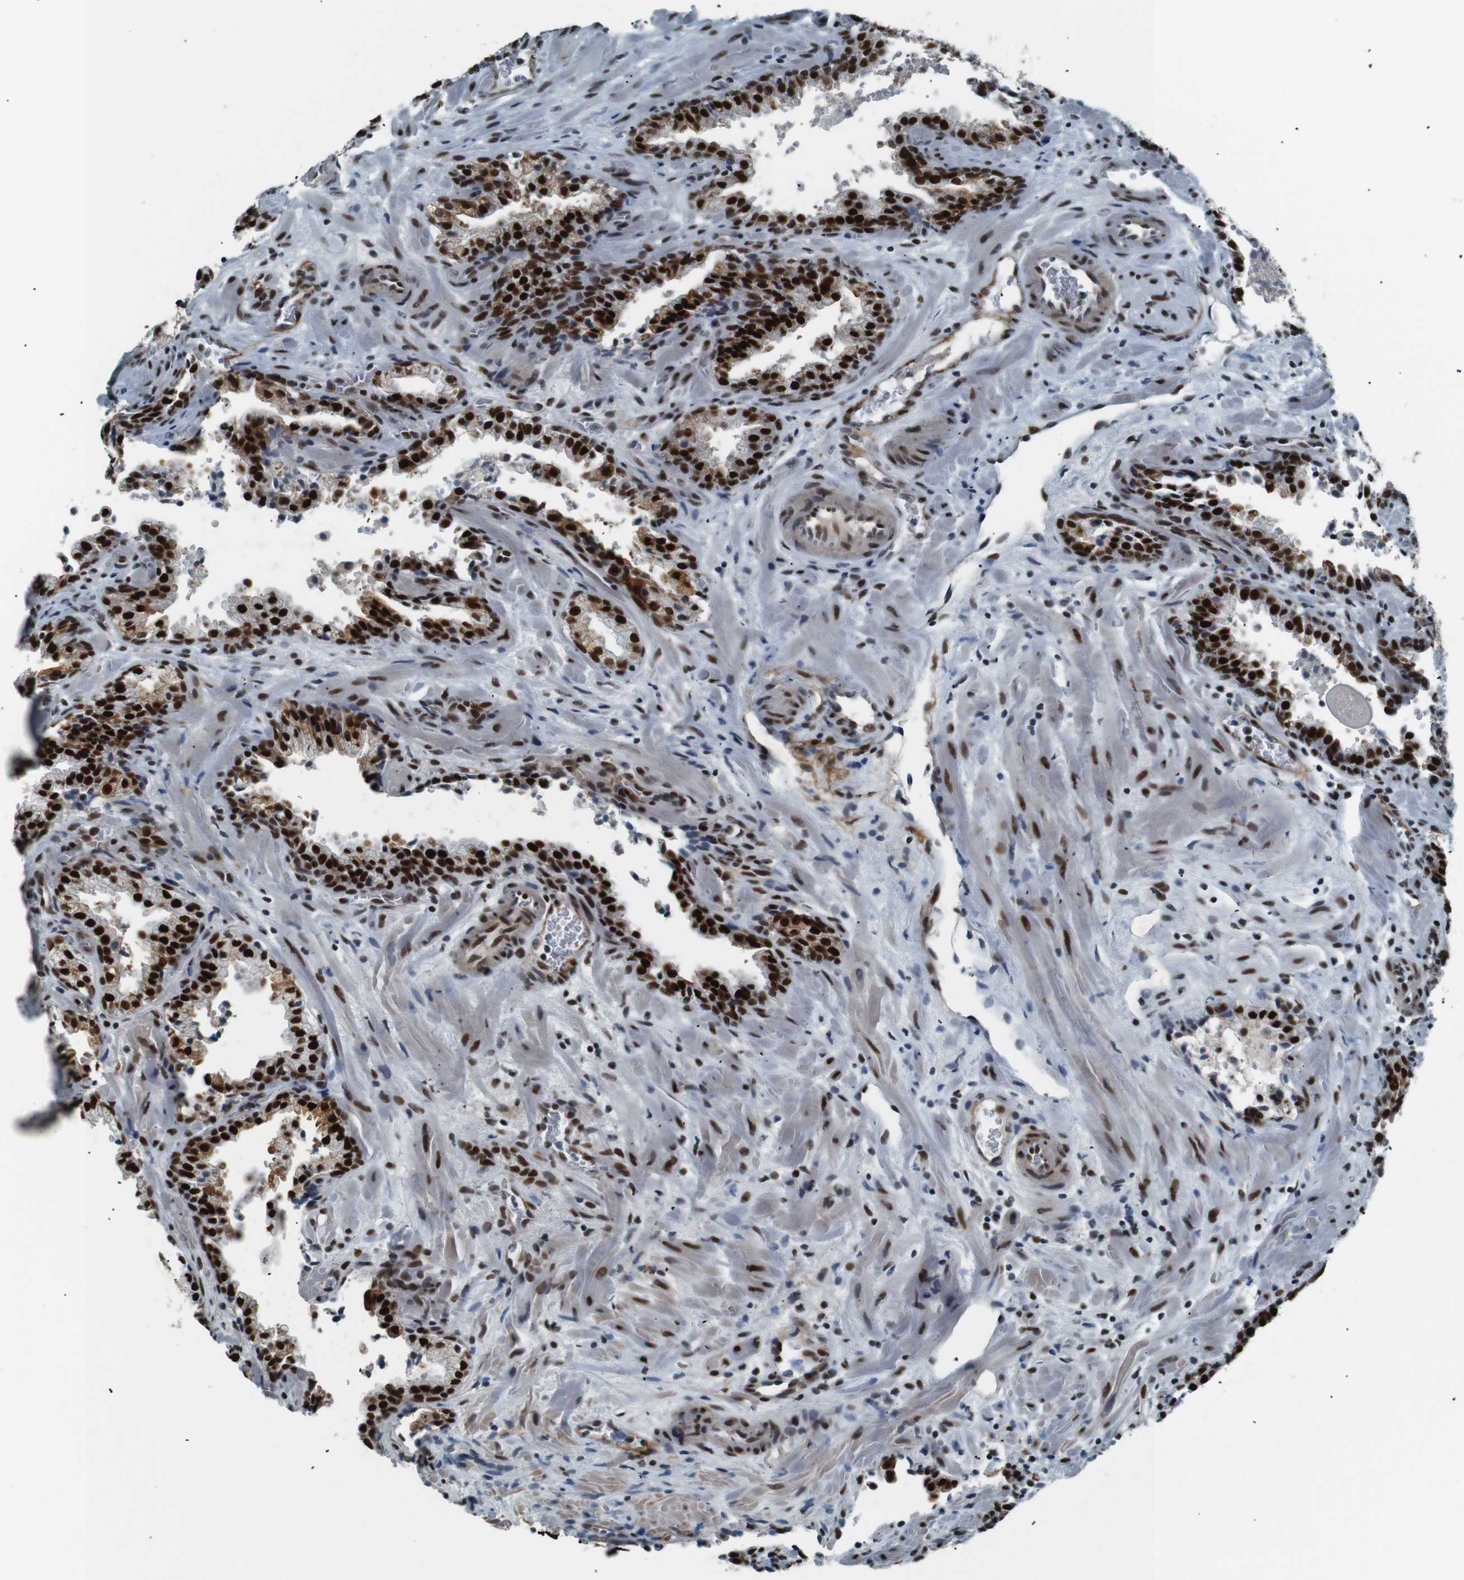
{"staining": {"intensity": "strong", "quantity": ">75%", "location": "cytoplasmic/membranous,nuclear"}, "tissue": "prostate cancer", "cell_type": "Tumor cells", "image_type": "cancer", "snomed": [{"axis": "morphology", "description": "Adenocarcinoma, High grade"}, {"axis": "topography", "description": "Prostate"}], "caption": "Human prostate cancer (high-grade adenocarcinoma) stained for a protein (brown) shows strong cytoplasmic/membranous and nuclear positive staining in about >75% of tumor cells.", "gene": "HEXIM1", "patient": {"sex": "male", "age": 58}}